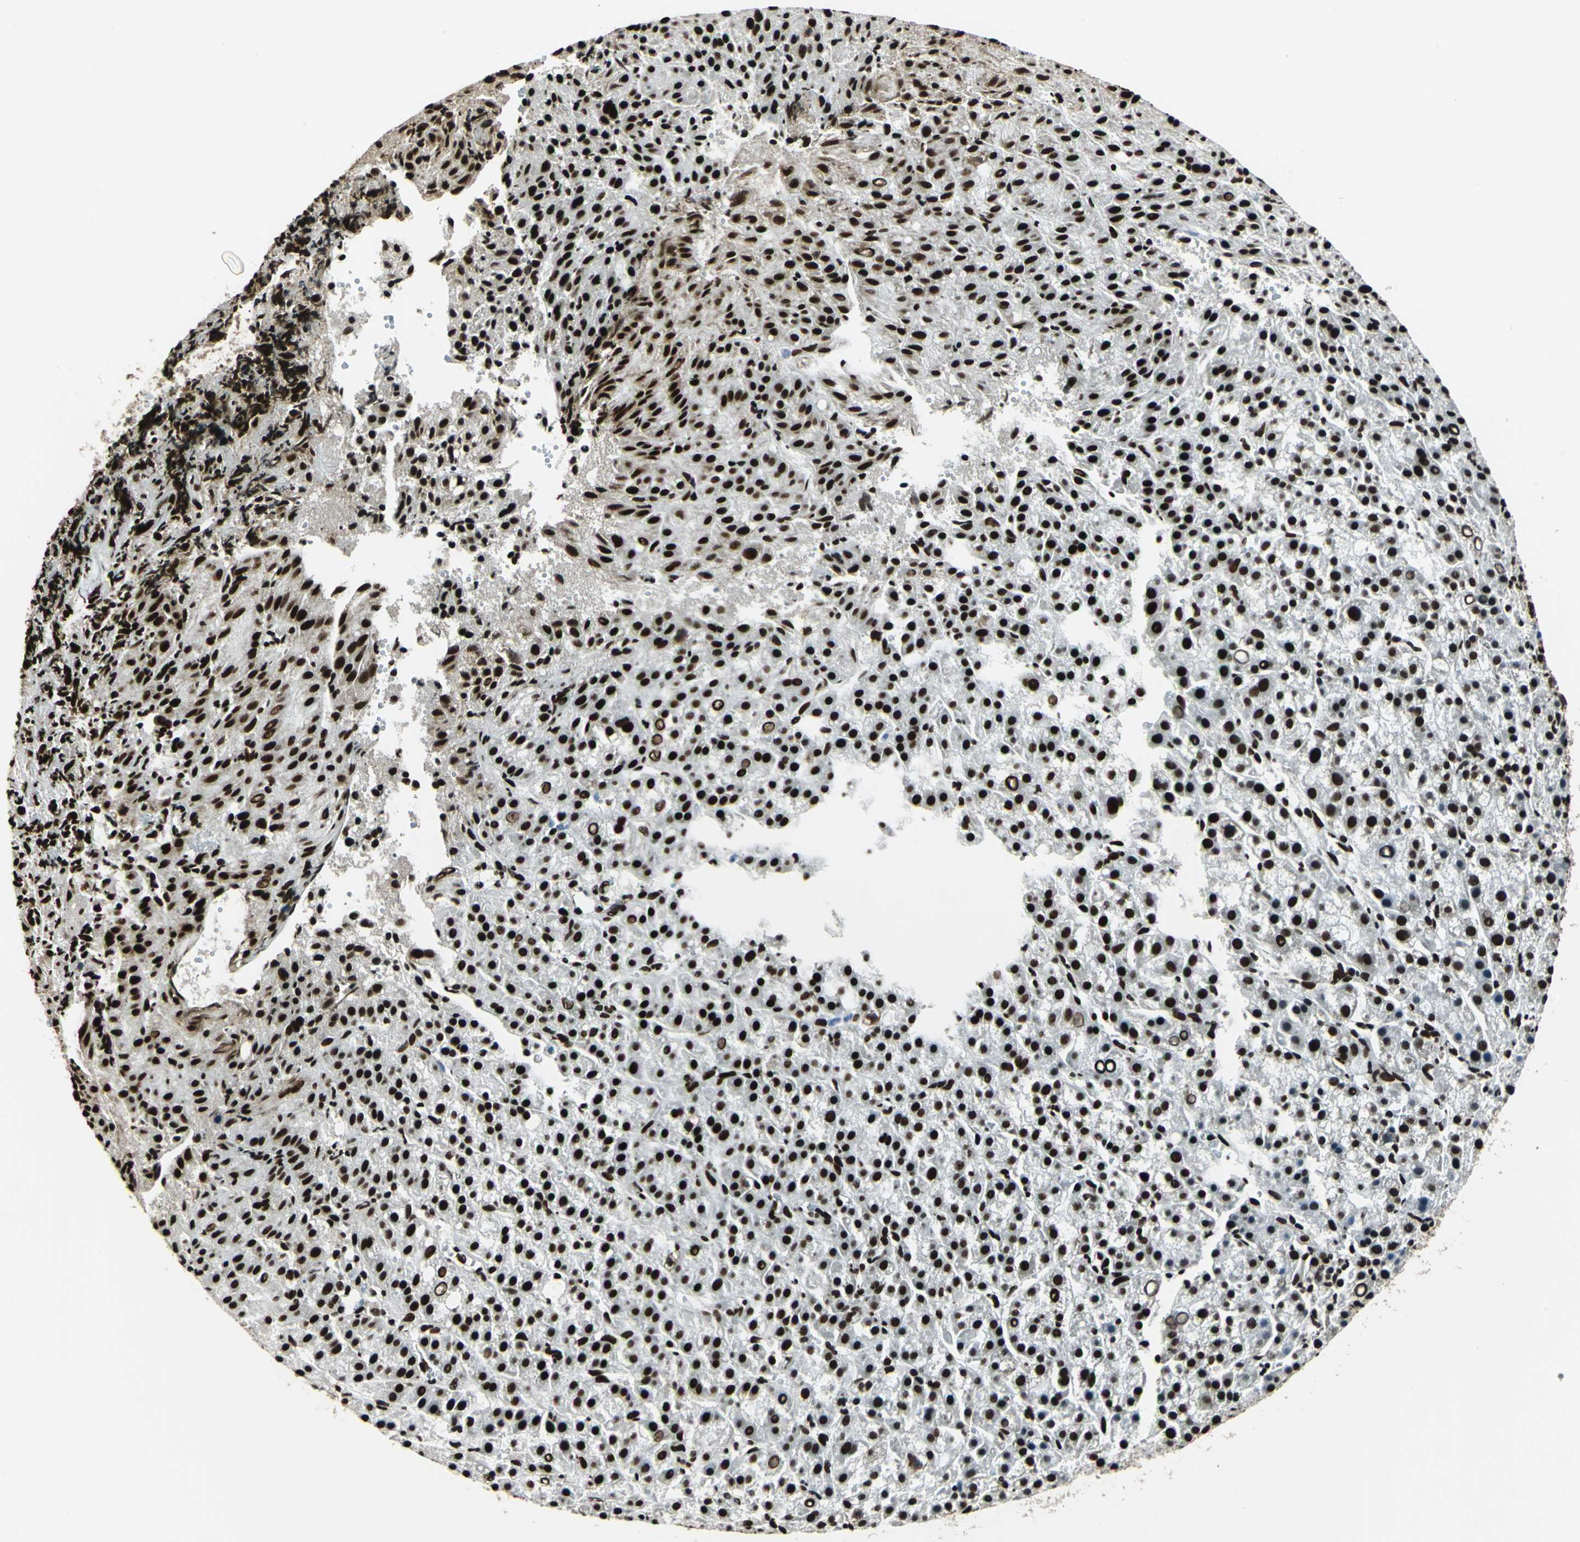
{"staining": {"intensity": "strong", "quantity": ">75%", "location": "nuclear"}, "tissue": "liver cancer", "cell_type": "Tumor cells", "image_type": "cancer", "snomed": [{"axis": "morphology", "description": "Carcinoma, Hepatocellular, NOS"}, {"axis": "topography", "description": "Liver"}], "caption": "Immunohistochemistry (IHC) (DAB (3,3'-diaminobenzidine)) staining of human liver hepatocellular carcinoma displays strong nuclear protein staining in approximately >75% of tumor cells. The protein is stained brown, and the nuclei are stained in blue (DAB (3,3'-diaminobenzidine) IHC with brightfield microscopy, high magnification).", "gene": "BCLAF1", "patient": {"sex": "female", "age": 58}}